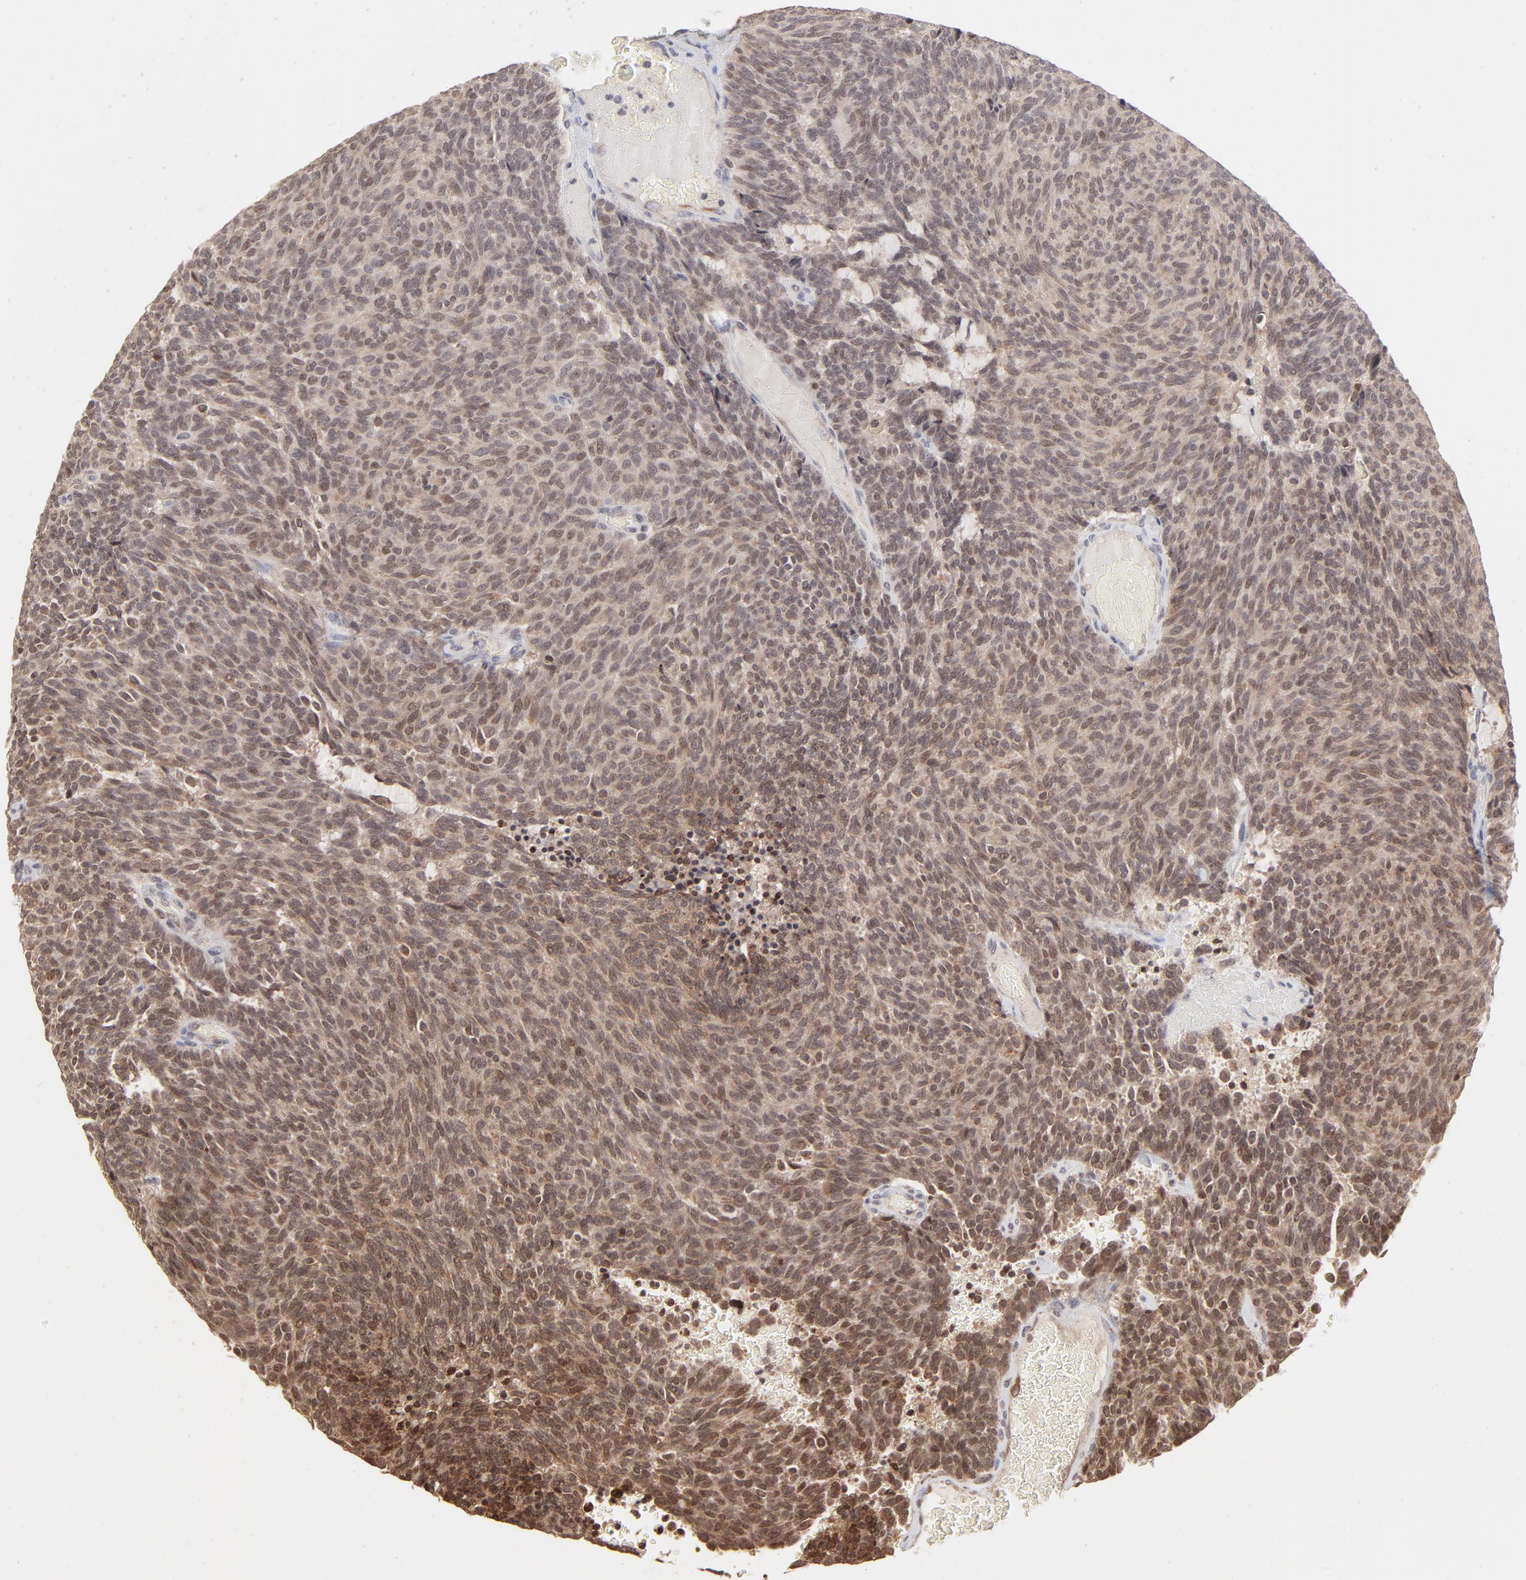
{"staining": {"intensity": "weak", "quantity": ">75%", "location": "cytoplasmic/membranous"}, "tissue": "carcinoid", "cell_type": "Tumor cells", "image_type": "cancer", "snomed": [{"axis": "morphology", "description": "Carcinoid, malignant, NOS"}, {"axis": "topography", "description": "Pancreas"}], "caption": "This is a micrograph of immunohistochemistry (IHC) staining of carcinoid, which shows weak staining in the cytoplasmic/membranous of tumor cells.", "gene": "ARIH1", "patient": {"sex": "female", "age": 54}}